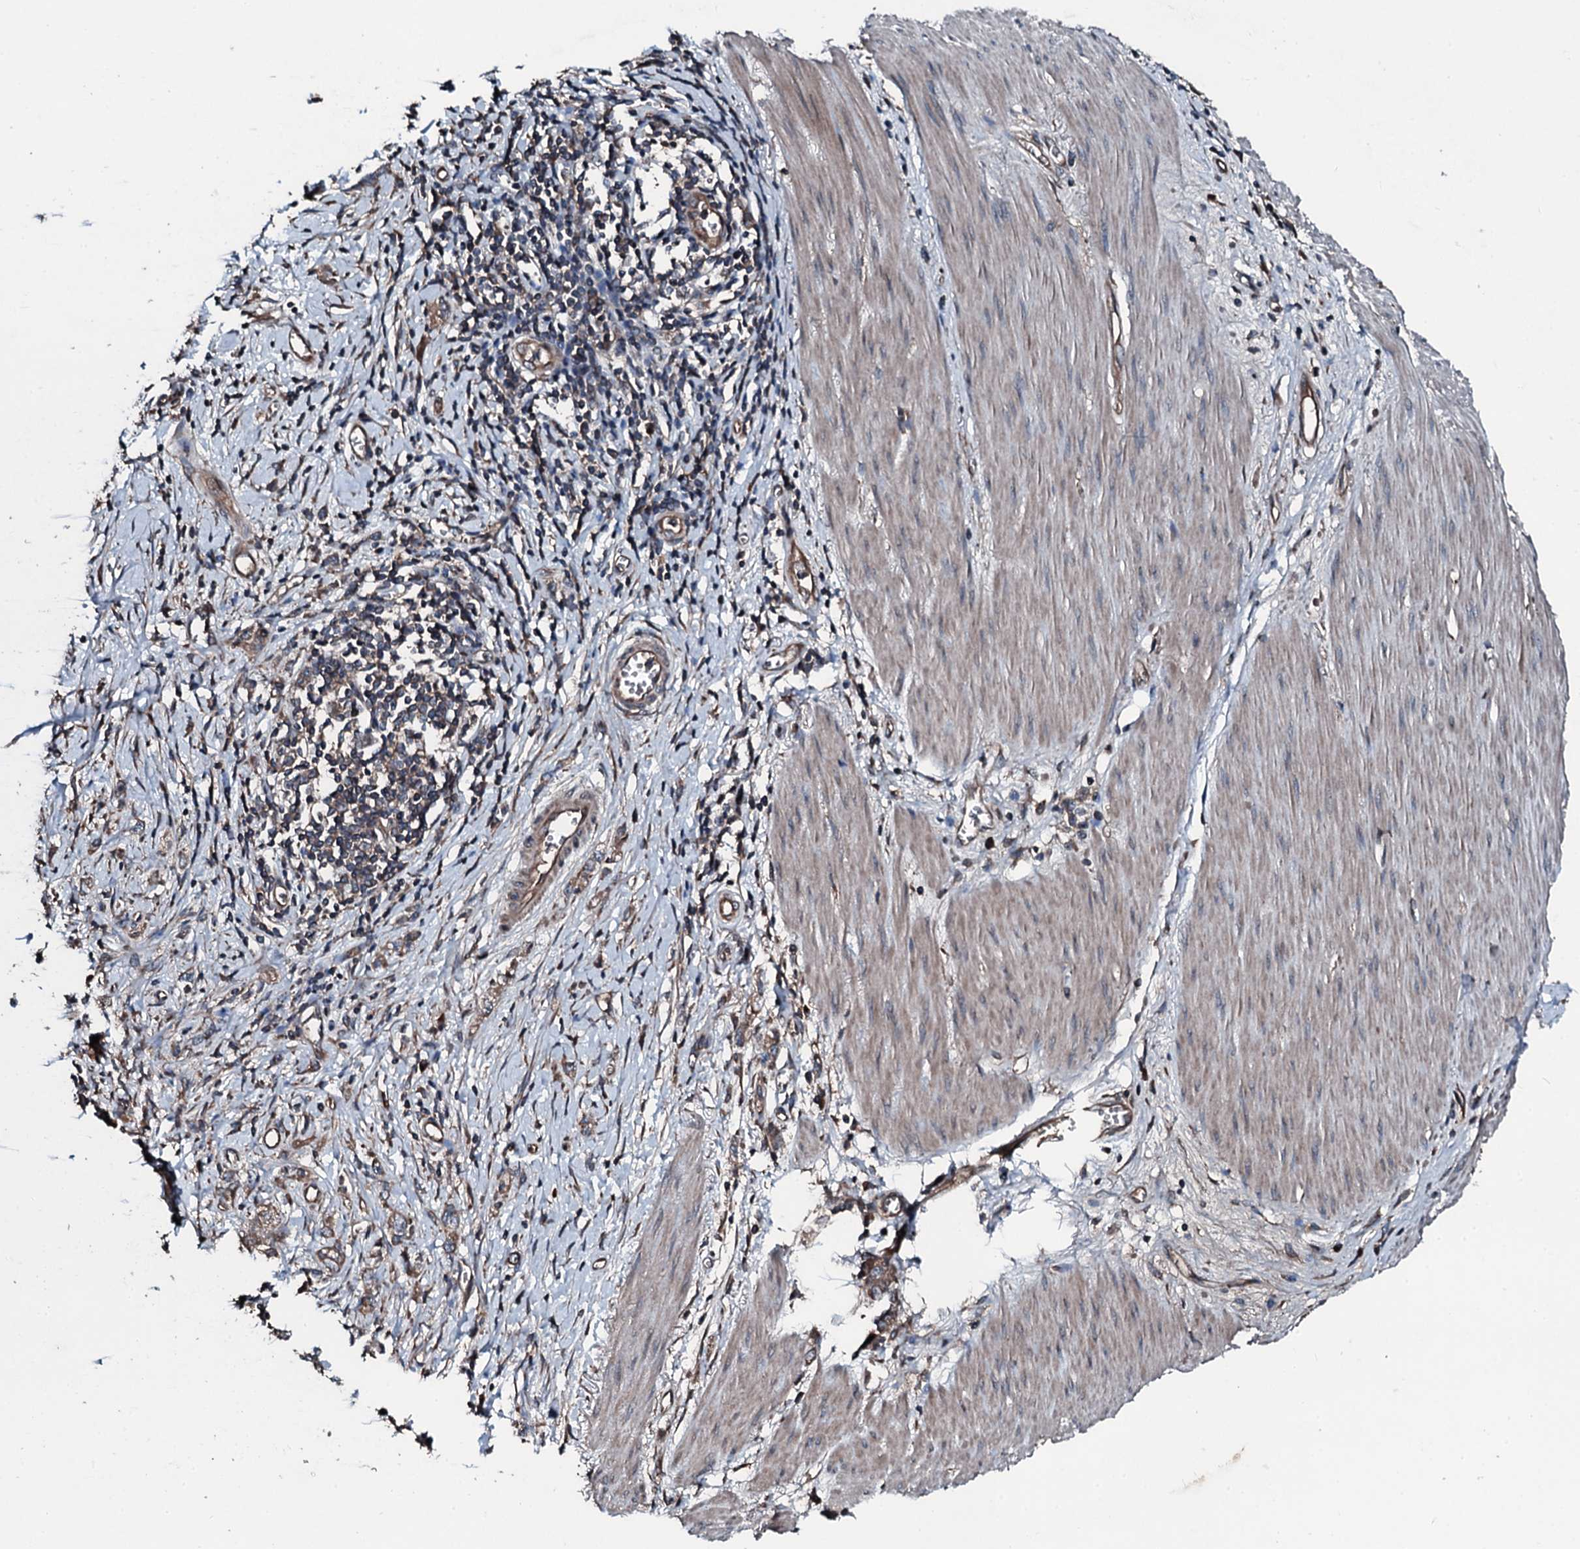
{"staining": {"intensity": "weak", "quantity": ">75%", "location": "cytoplasmic/membranous"}, "tissue": "stomach cancer", "cell_type": "Tumor cells", "image_type": "cancer", "snomed": [{"axis": "morphology", "description": "Adenocarcinoma, NOS"}, {"axis": "topography", "description": "Stomach"}], "caption": "Tumor cells display low levels of weak cytoplasmic/membranous positivity in about >75% of cells in human adenocarcinoma (stomach). (brown staining indicates protein expression, while blue staining denotes nuclei).", "gene": "AARS1", "patient": {"sex": "female", "age": 76}}